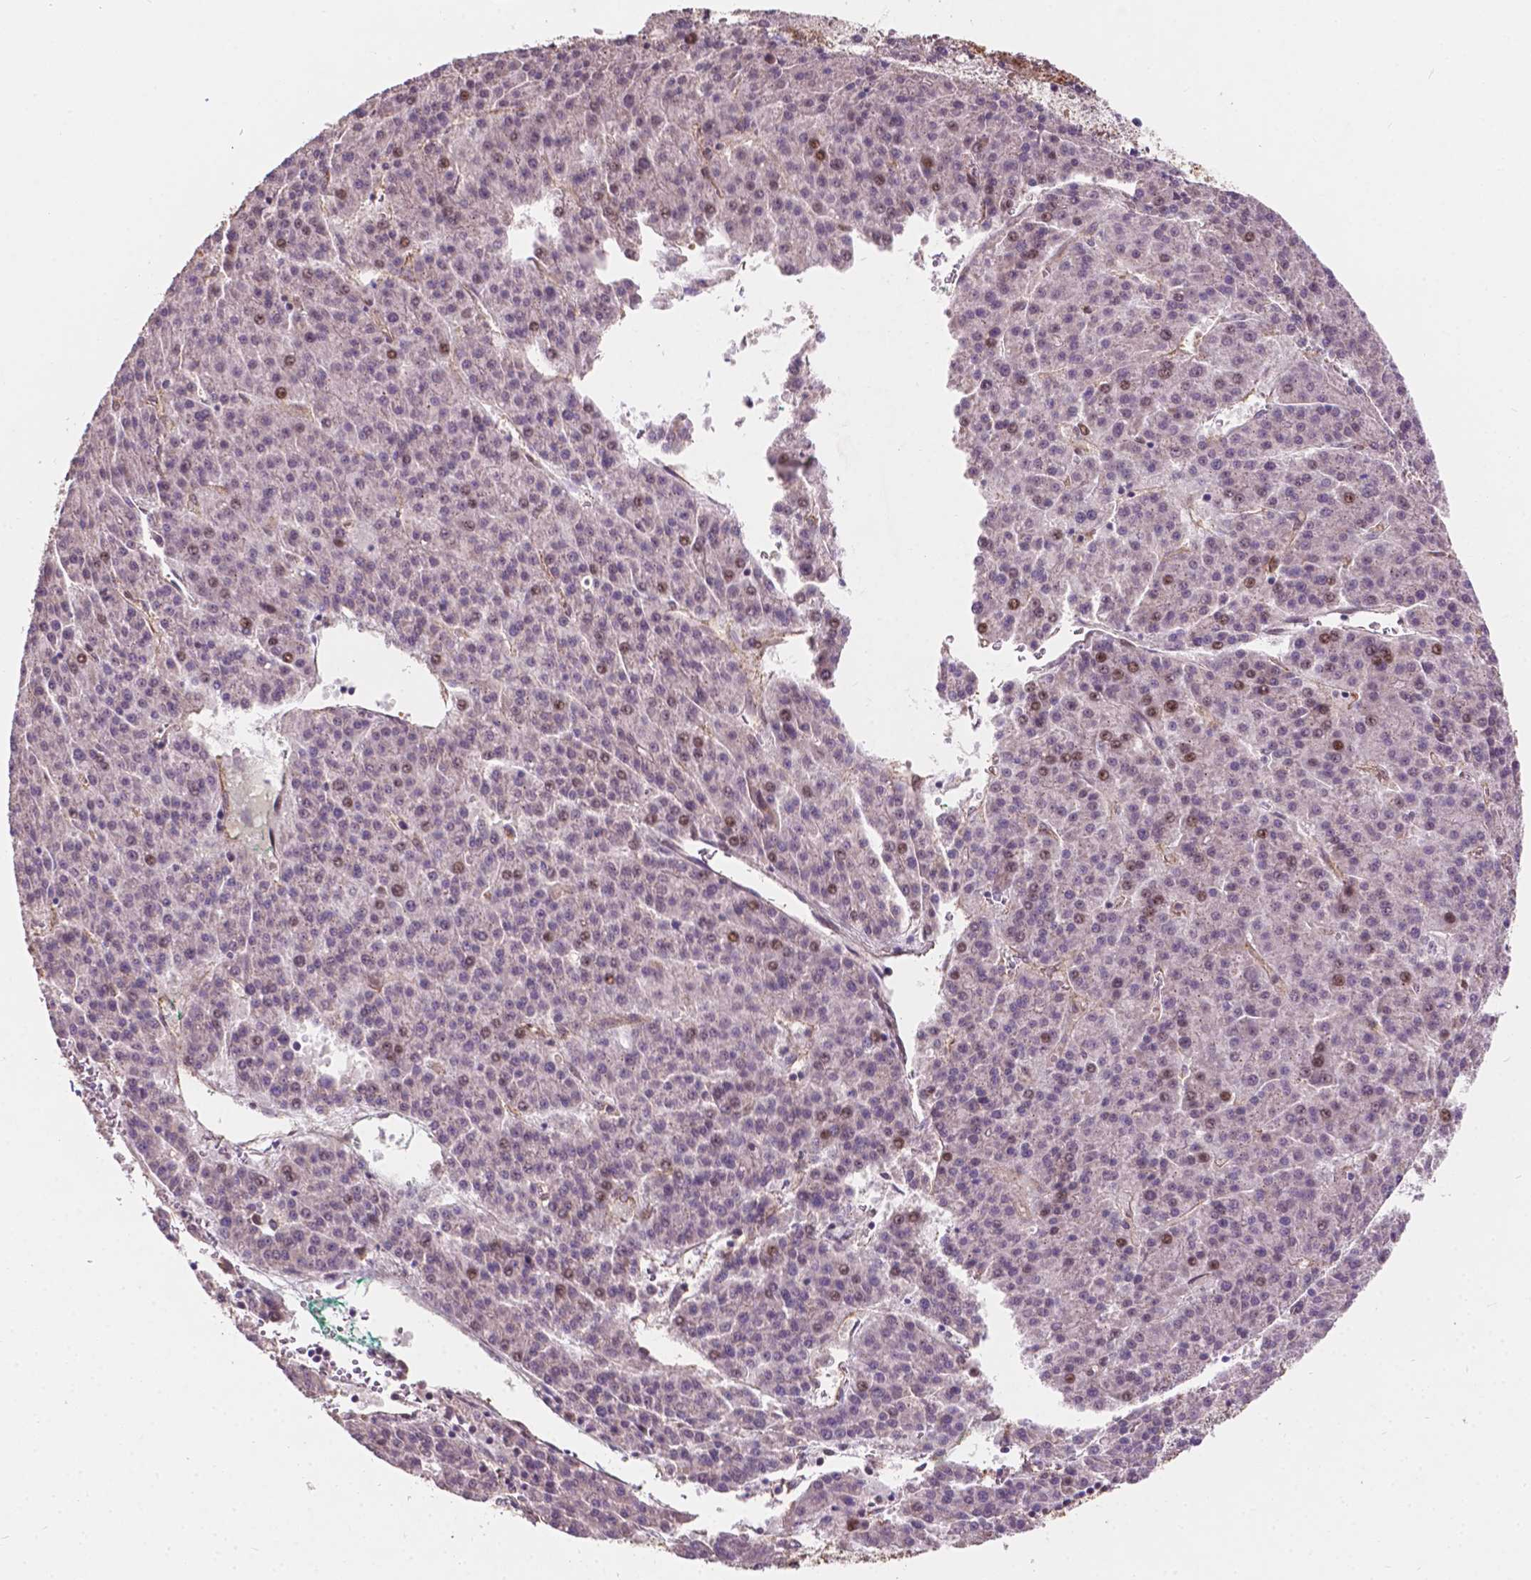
{"staining": {"intensity": "moderate", "quantity": "<25%", "location": "nuclear"}, "tissue": "liver cancer", "cell_type": "Tumor cells", "image_type": "cancer", "snomed": [{"axis": "morphology", "description": "Carcinoma, Hepatocellular, NOS"}, {"axis": "topography", "description": "Liver"}], "caption": "Brown immunohistochemical staining in human liver cancer (hepatocellular carcinoma) exhibits moderate nuclear positivity in approximately <25% of tumor cells.", "gene": "DUSP16", "patient": {"sex": "female", "age": 58}}